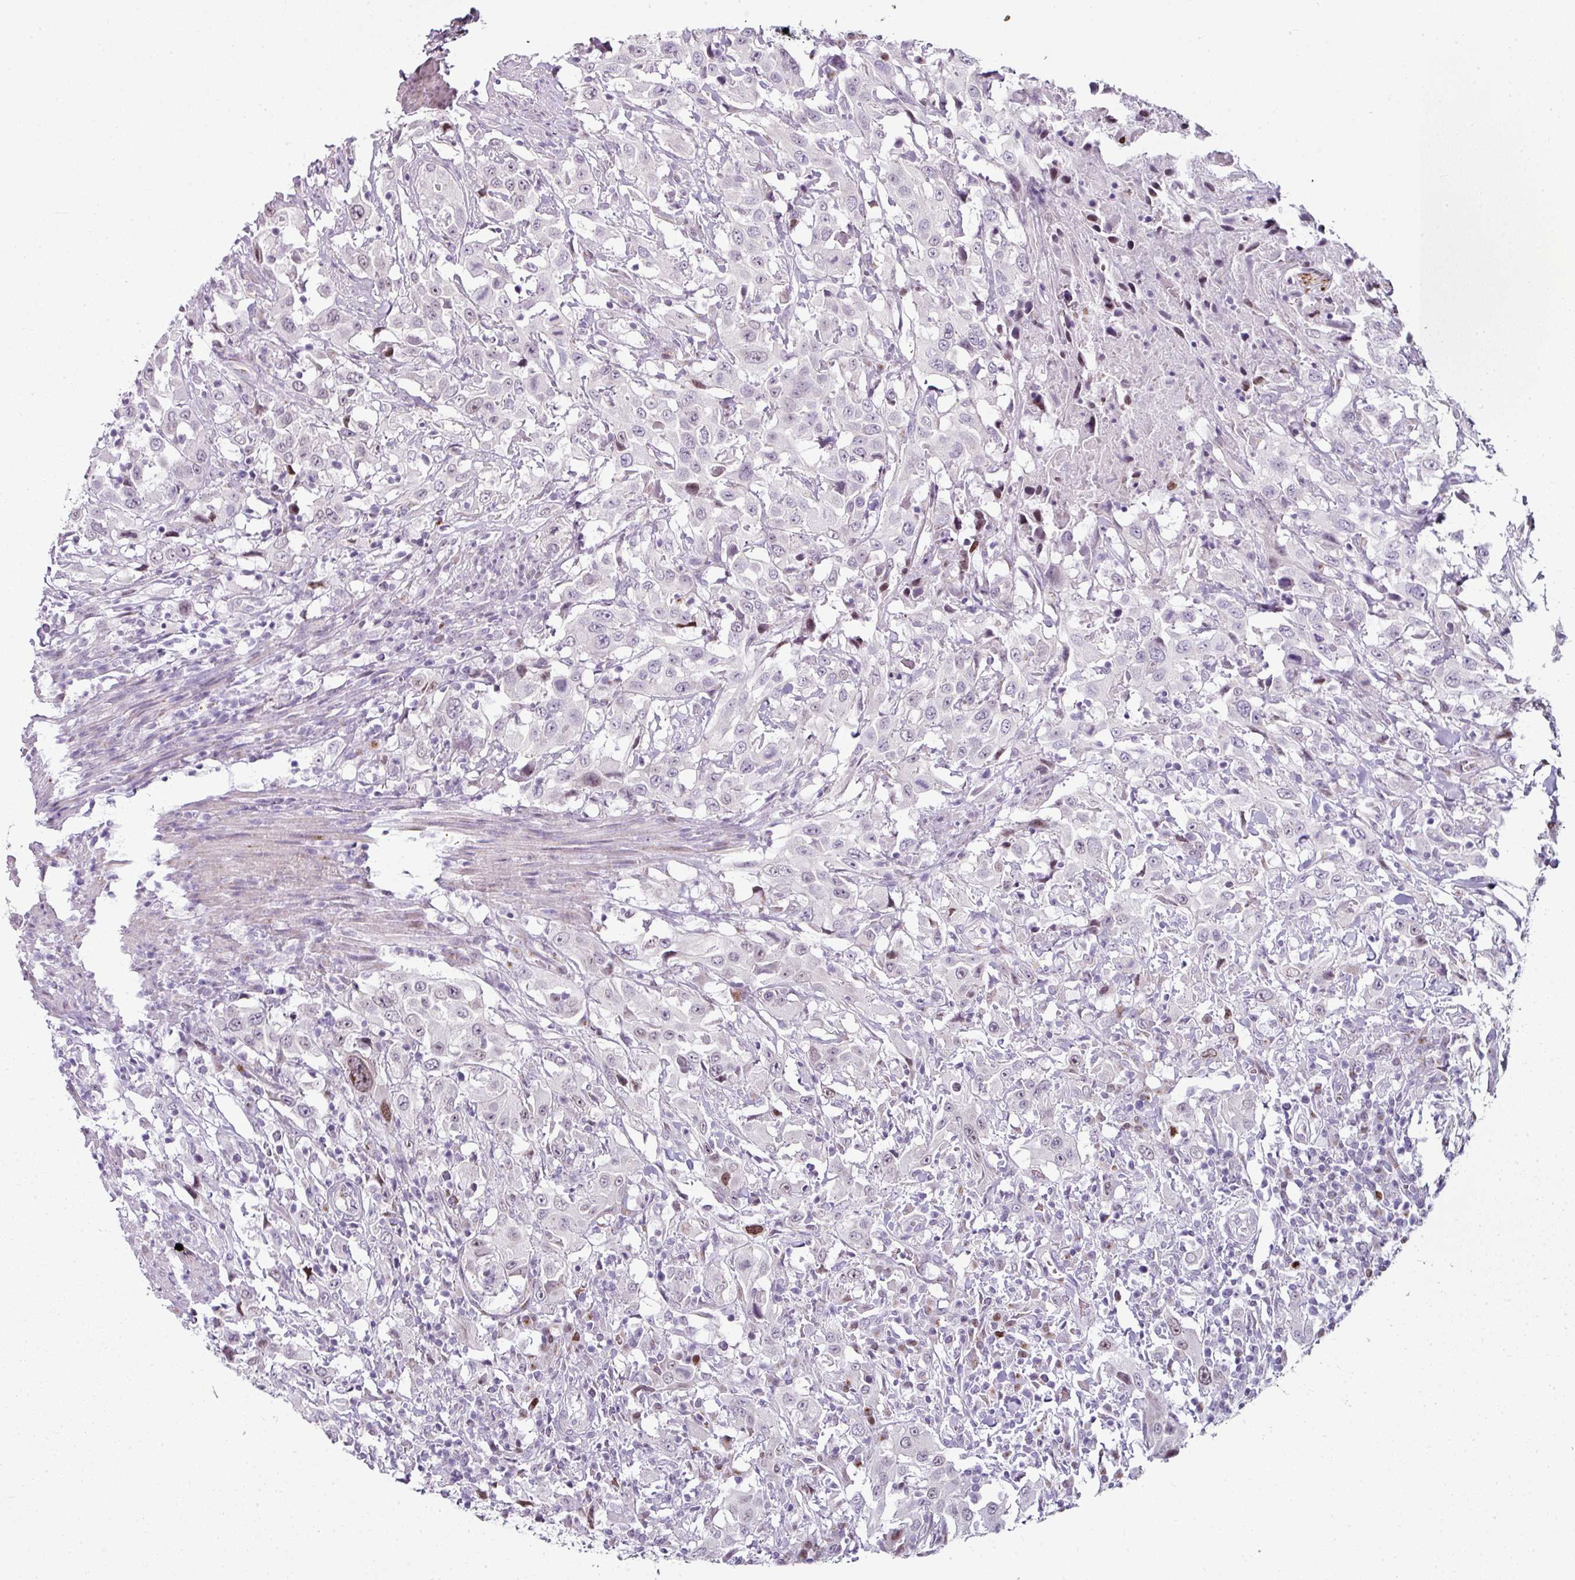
{"staining": {"intensity": "negative", "quantity": "none", "location": "none"}, "tissue": "urothelial cancer", "cell_type": "Tumor cells", "image_type": "cancer", "snomed": [{"axis": "morphology", "description": "Urothelial carcinoma, High grade"}, {"axis": "topography", "description": "Urinary bladder"}], "caption": "Immunohistochemistry micrograph of human high-grade urothelial carcinoma stained for a protein (brown), which demonstrates no positivity in tumor cells. Nuclei are stained in blue.", "gene": "SYT8", "patient": {"sex": "male", "age": 61}}